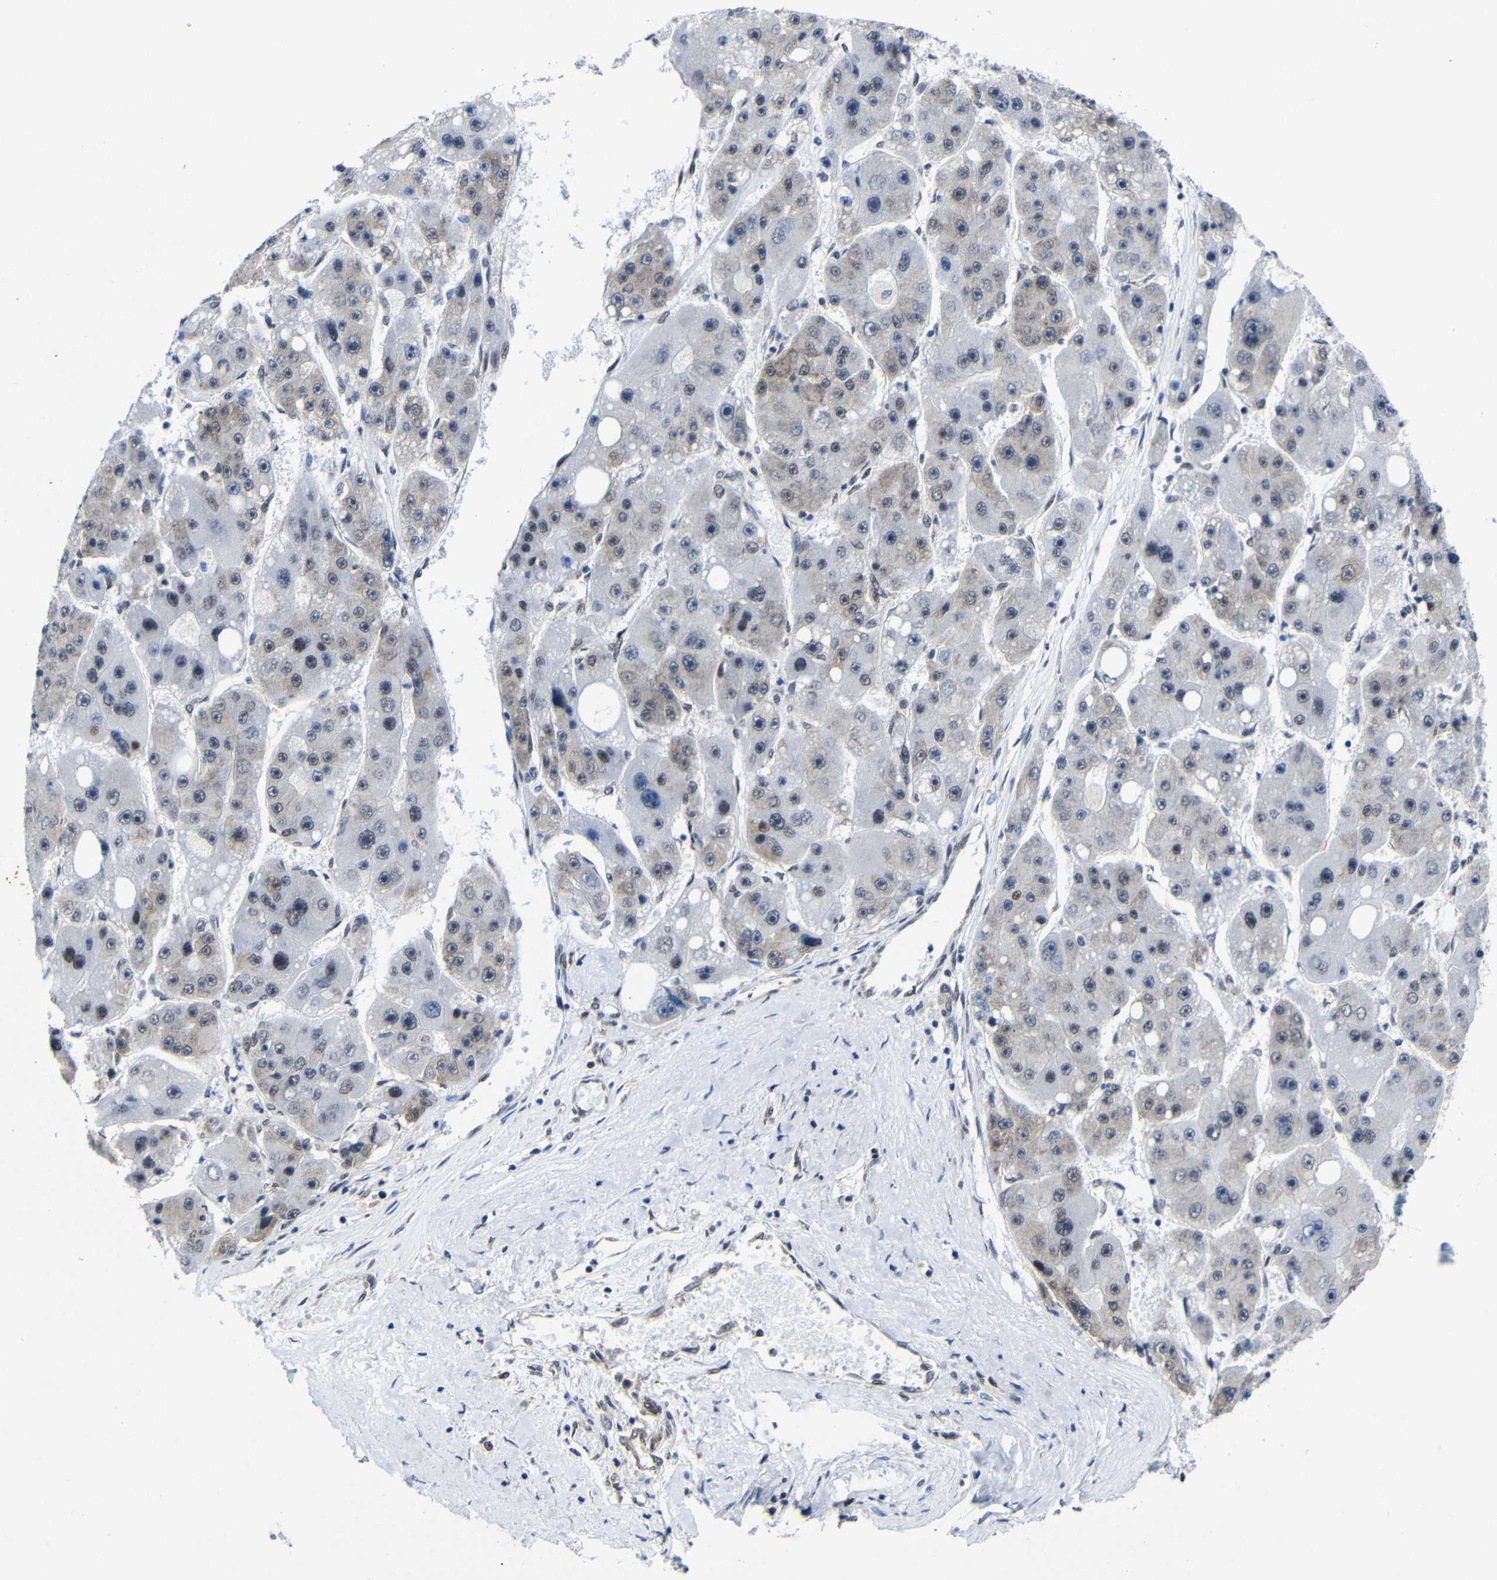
{"staining": {"intensity": "weak", "quantity": "<25%", "location": "nuclear"}, "tissue": "liver cancer", "cell_type": "Tumor cells", "image_type": "cancer", "snomed": [{"axis": "morphology", "description": "Carcinoma, Hepatocellular, NOS"}, {"axis": "topography", "description": "Liver"}], "caption": "High magnification brightfield microscopy of hepatocellular carcinoma (liver) stained with DAB (brown) and counterstained with hematoxylin (blue): tumor cells show no significant staining.", "gene": "PTBP1", "patient": {"sex": "female", "age": 61}}